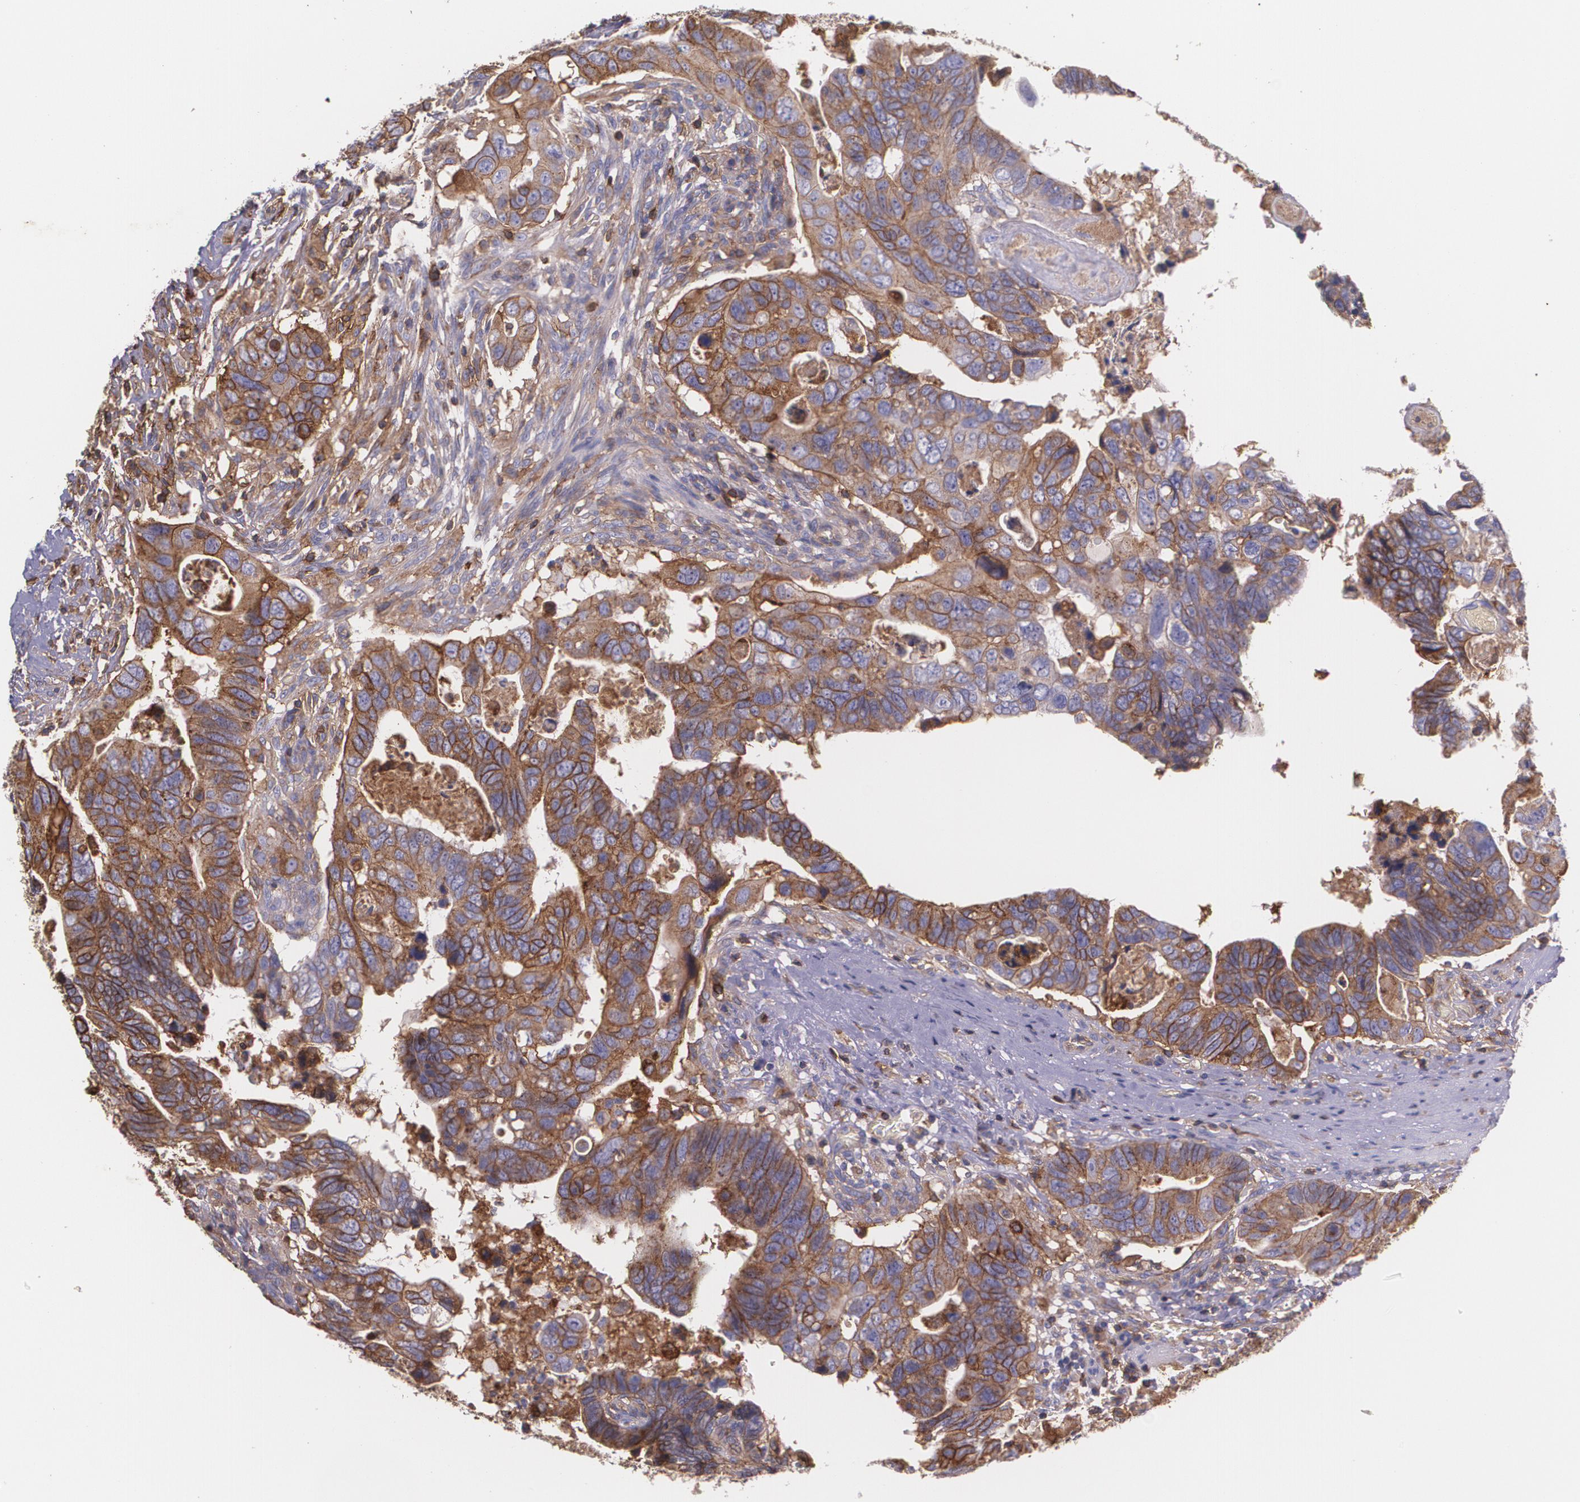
{"staining": {"intensity": "moderate", "quantity": ">75%", "location": "cytoplasmic/membranous"}, "tissue": "colorectal cancer", "cell_type": "Tumor cells", "image_type": "cancer", "snomed": [{"axis": "morphology", "description": "Adenocarcinoma, NOS"}, {"axis": "topography", "description": "Rectum"}], "caption": "Immunohistochemical staining of human colorectal cancer (adenocarcinoma) shows medium levels of moderate cytoplasmic/membranous staining in about >75% of tumor cells.", "gene": "B2M", "patient": {"sex": "male", "age": 53}}